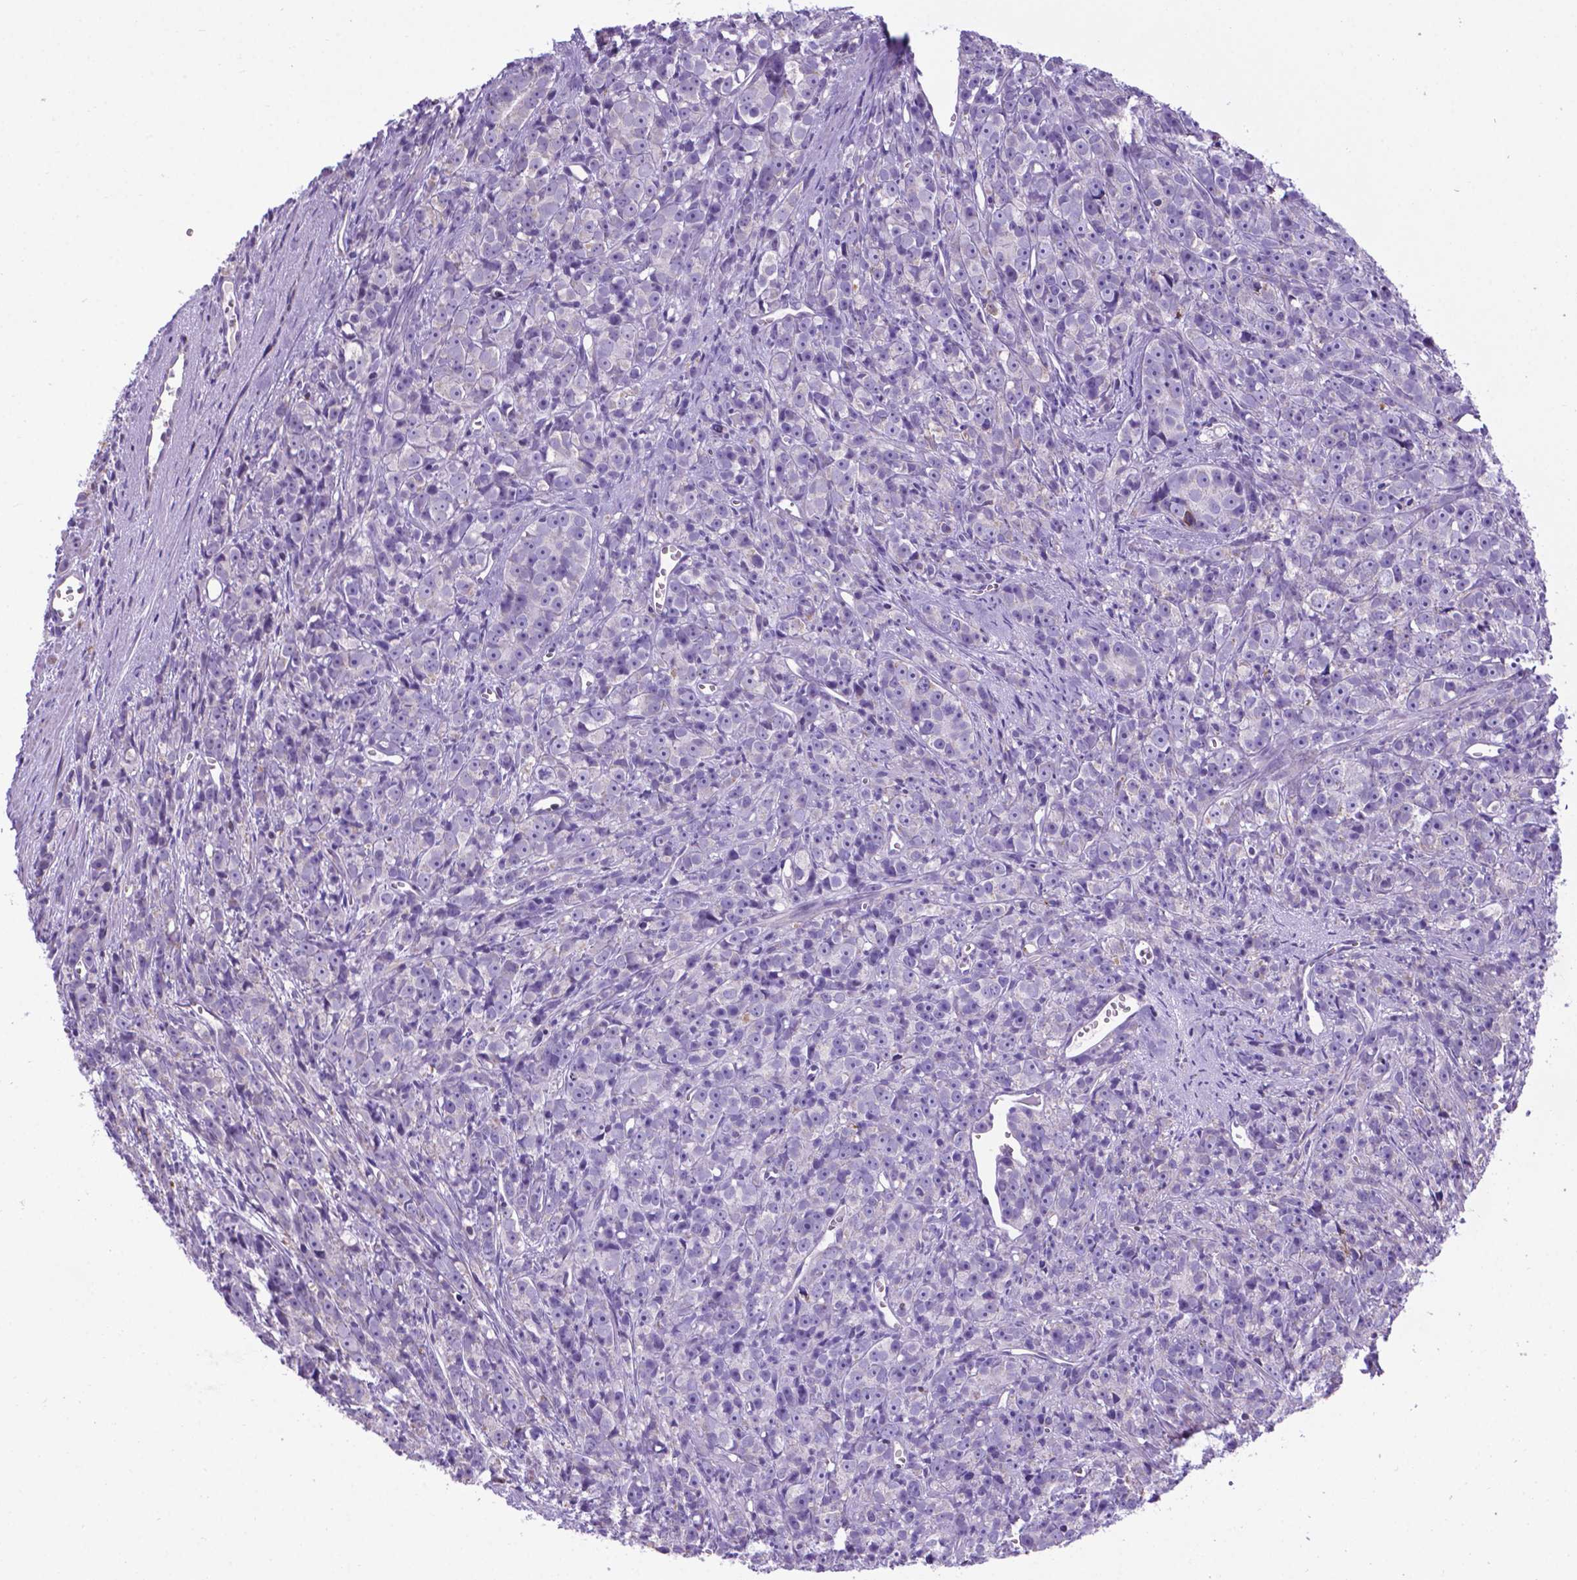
{"staining": {"intensity": "negative", "quantity": "none", "location": "none"}, "tissue": "prostate cancer", "cell_type": "Tumor cells", "image_type": "cancer", "snomed": [{"axis": "morphology", "description": "Adenocarcinoma, High grade"}, {"axis": "topography", "description": "Prostate"}], "caption": "The IHC photomicrograph has no significant expression in tumor cells of prostate adenocarcinoma (high-grade) tissue.", "gene": "POU3F3", "patient": {"sex": "male", "age": 77}}